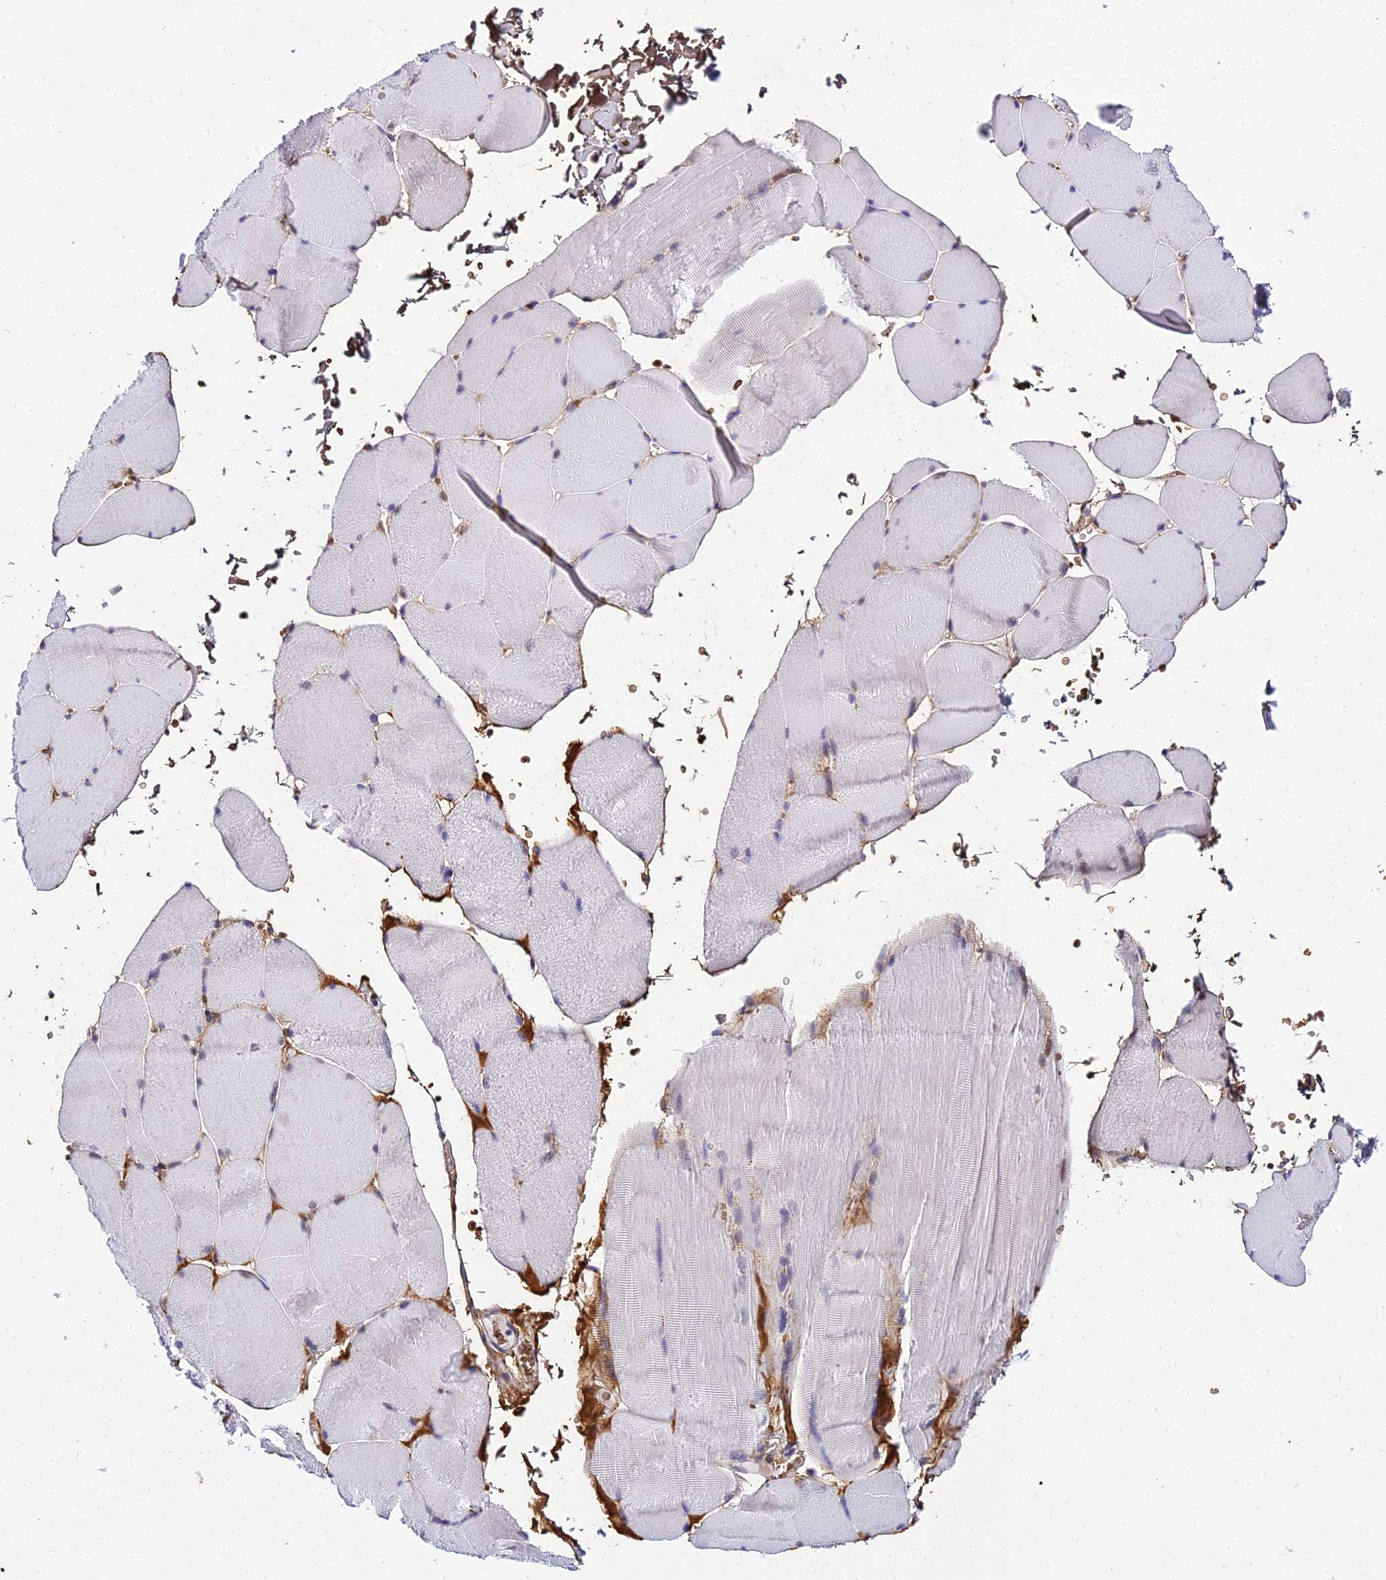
{"staining": {"intensity": "negative", "quantity": "none", "location": "none"}, "tissue": "skeletal muscle", "cell_type": "Myocytes", "image_type": "normal", "snomed": [{"axis": "morphology", "description": "Normal tissue, NOS"}, {"axis": "topography", "description": "Skin"}, {"axis": "topography", "description": "Skeletal muscle"}], "caption": "Image shows no significant protein staining in myocytes of unremarkable skeletal muscle. (DAB (3,3'-diaminobenzidine) immunohistochemistry with hematoxylin counter stain).", "gene": "BCL9", "patient": {"sex": "male", "age": 83}}